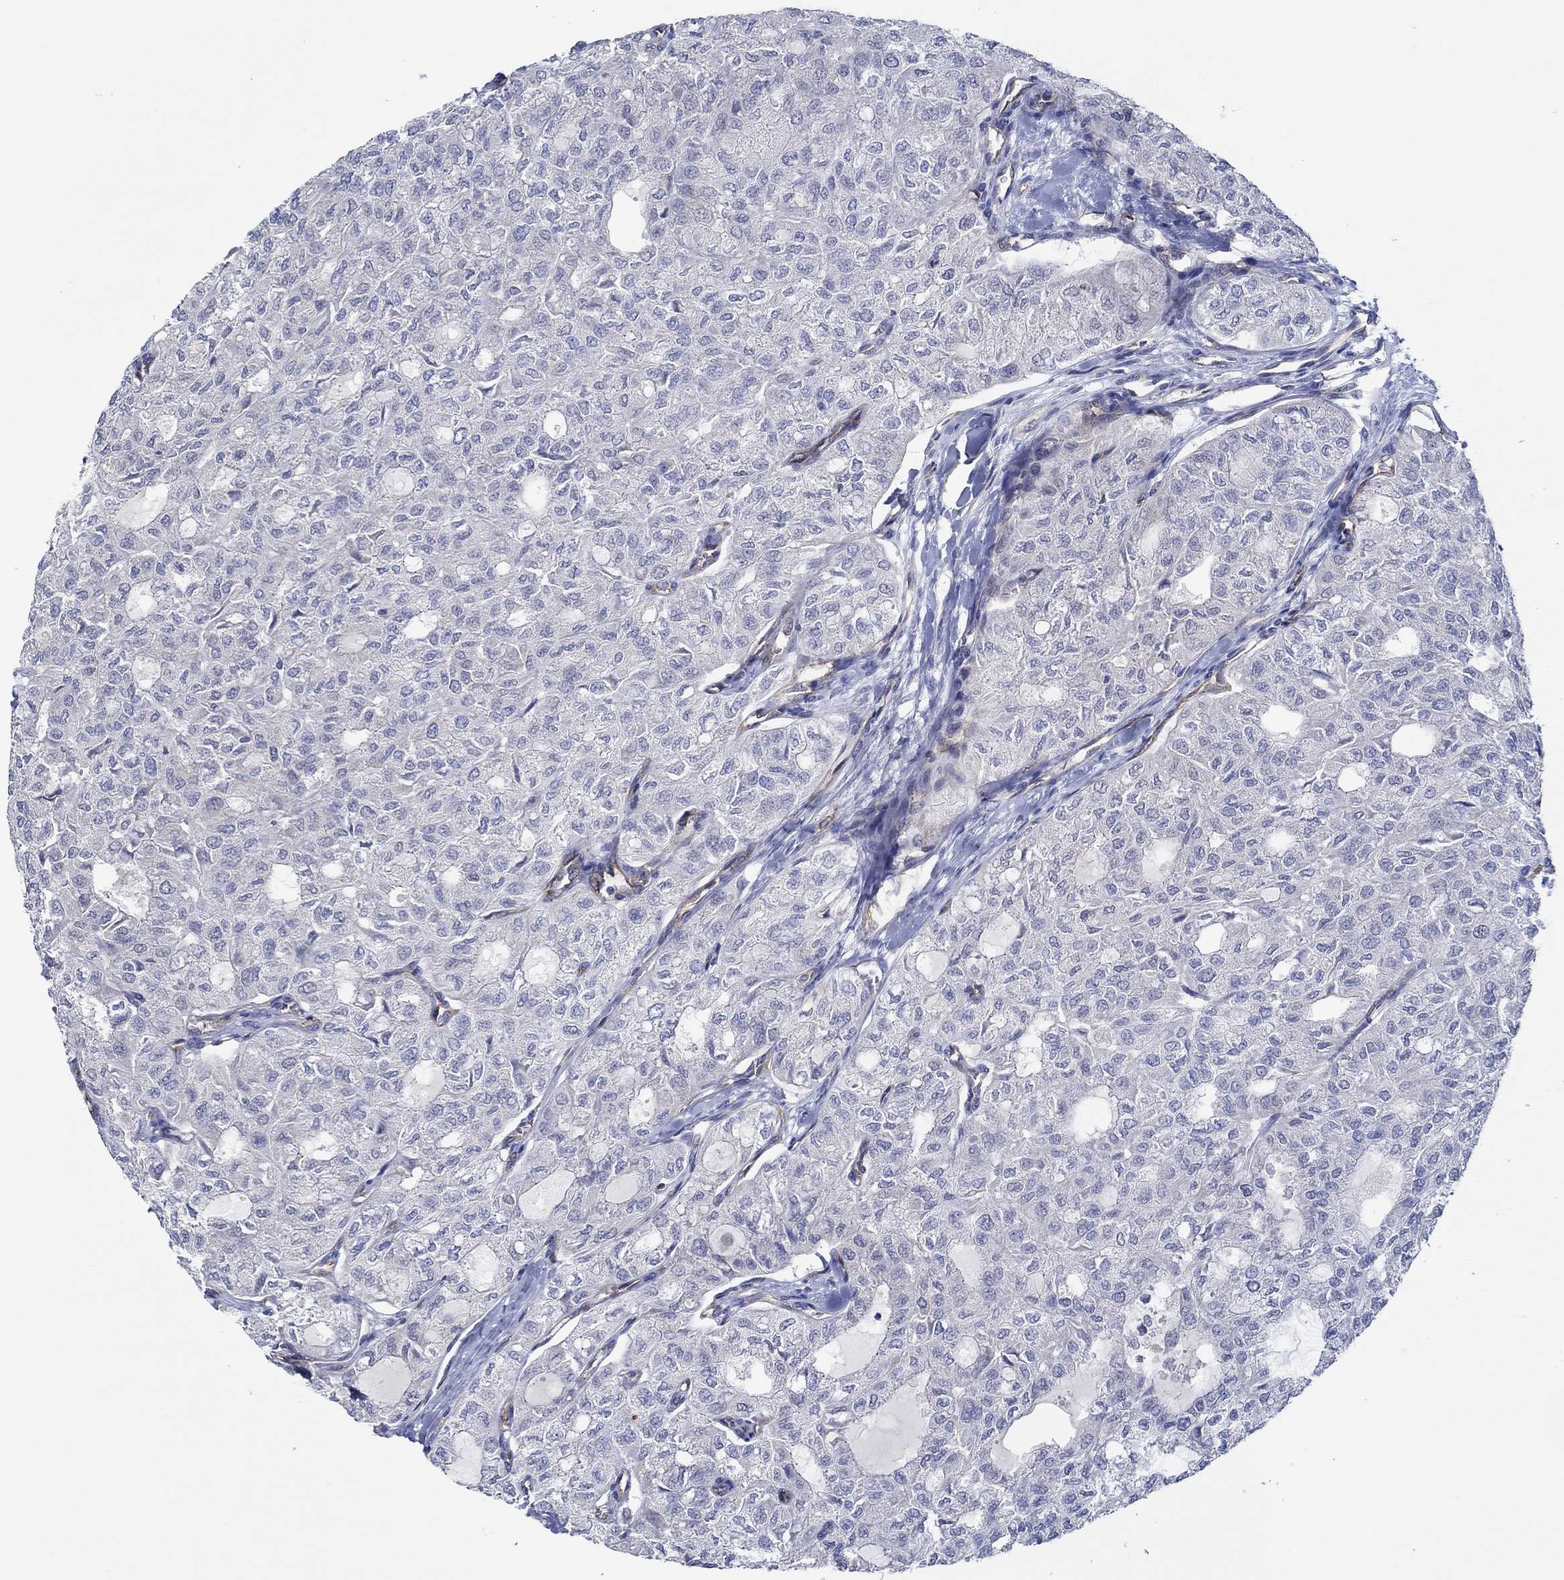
{"staining": {"intensity": "negative", "quantity": "none", "location": "none"}, "tissue": "thyroid cancer", "cell_type": "Tumor cells", "image_type": "cancer", "snomed": [{"axis": "morphology", "description": "Follicular adenoma carcinoma, NOS"}, {"axis": "topography", "description": "Thyroid gland"}], "caption": "The image exhibits no significant staining in tumor cells of thyroid cancer (follicular adenoma carcinoma).", "gene": "GJA5", "patient": {"sex": "male", "age": 75}}